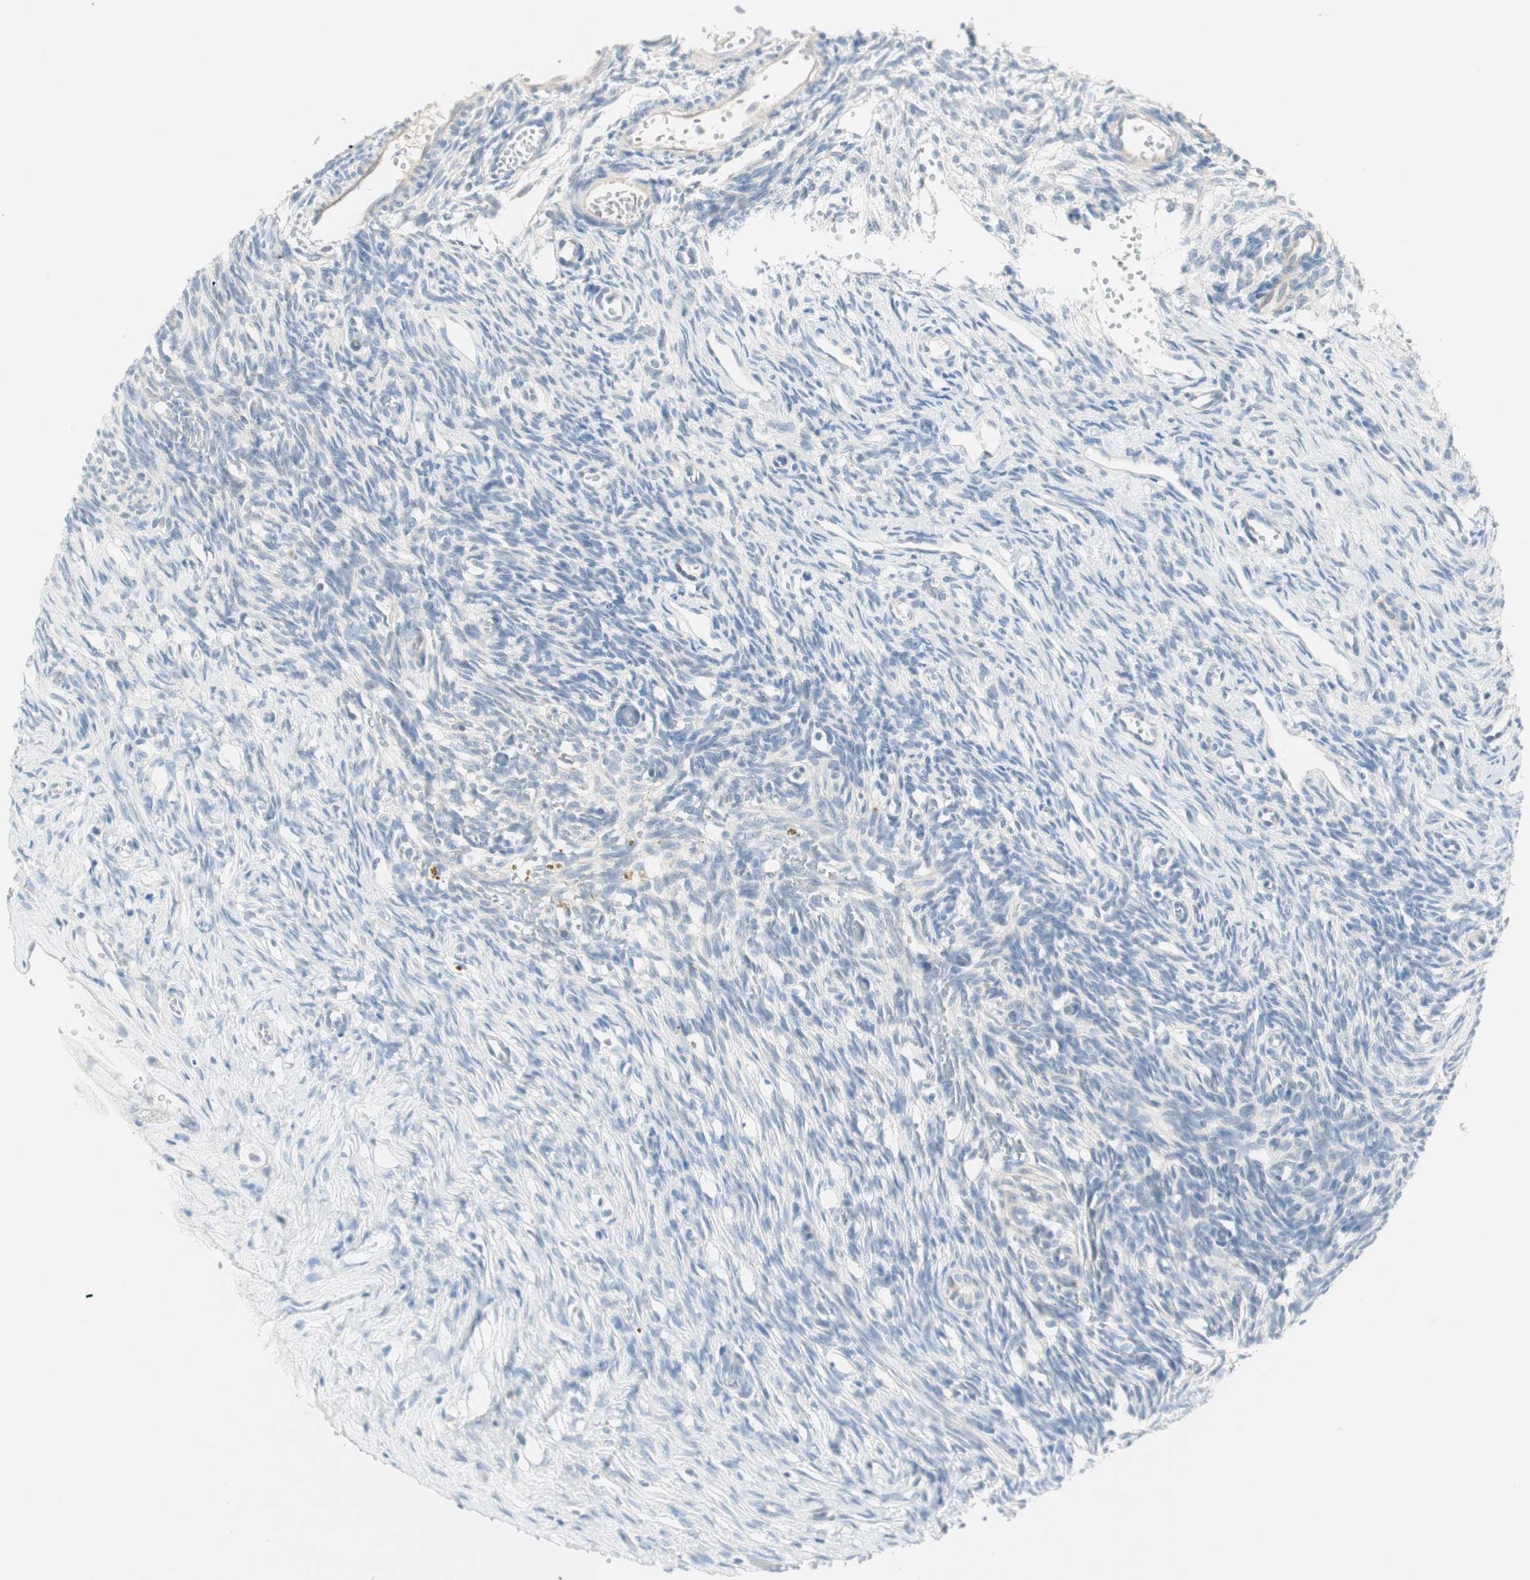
{"staining": {"intensity": "negative", "quantity": "none", "location": "none"}, "tissue": "ovary", "cell_type": "Ovarian stroma cells", "image_type": "normal", "snomed": [{"axis": "morphology", "description": "Normal tissue, NOS"}, {"axis": "topography", "description": "Ovary"}], "caption": "Photomicrograph shows no significant protein staining in ovarian stroma cells of unremarkable ovary.", "gene": "SULT1C2", "patient": {"sex": "female", "age": 33}}